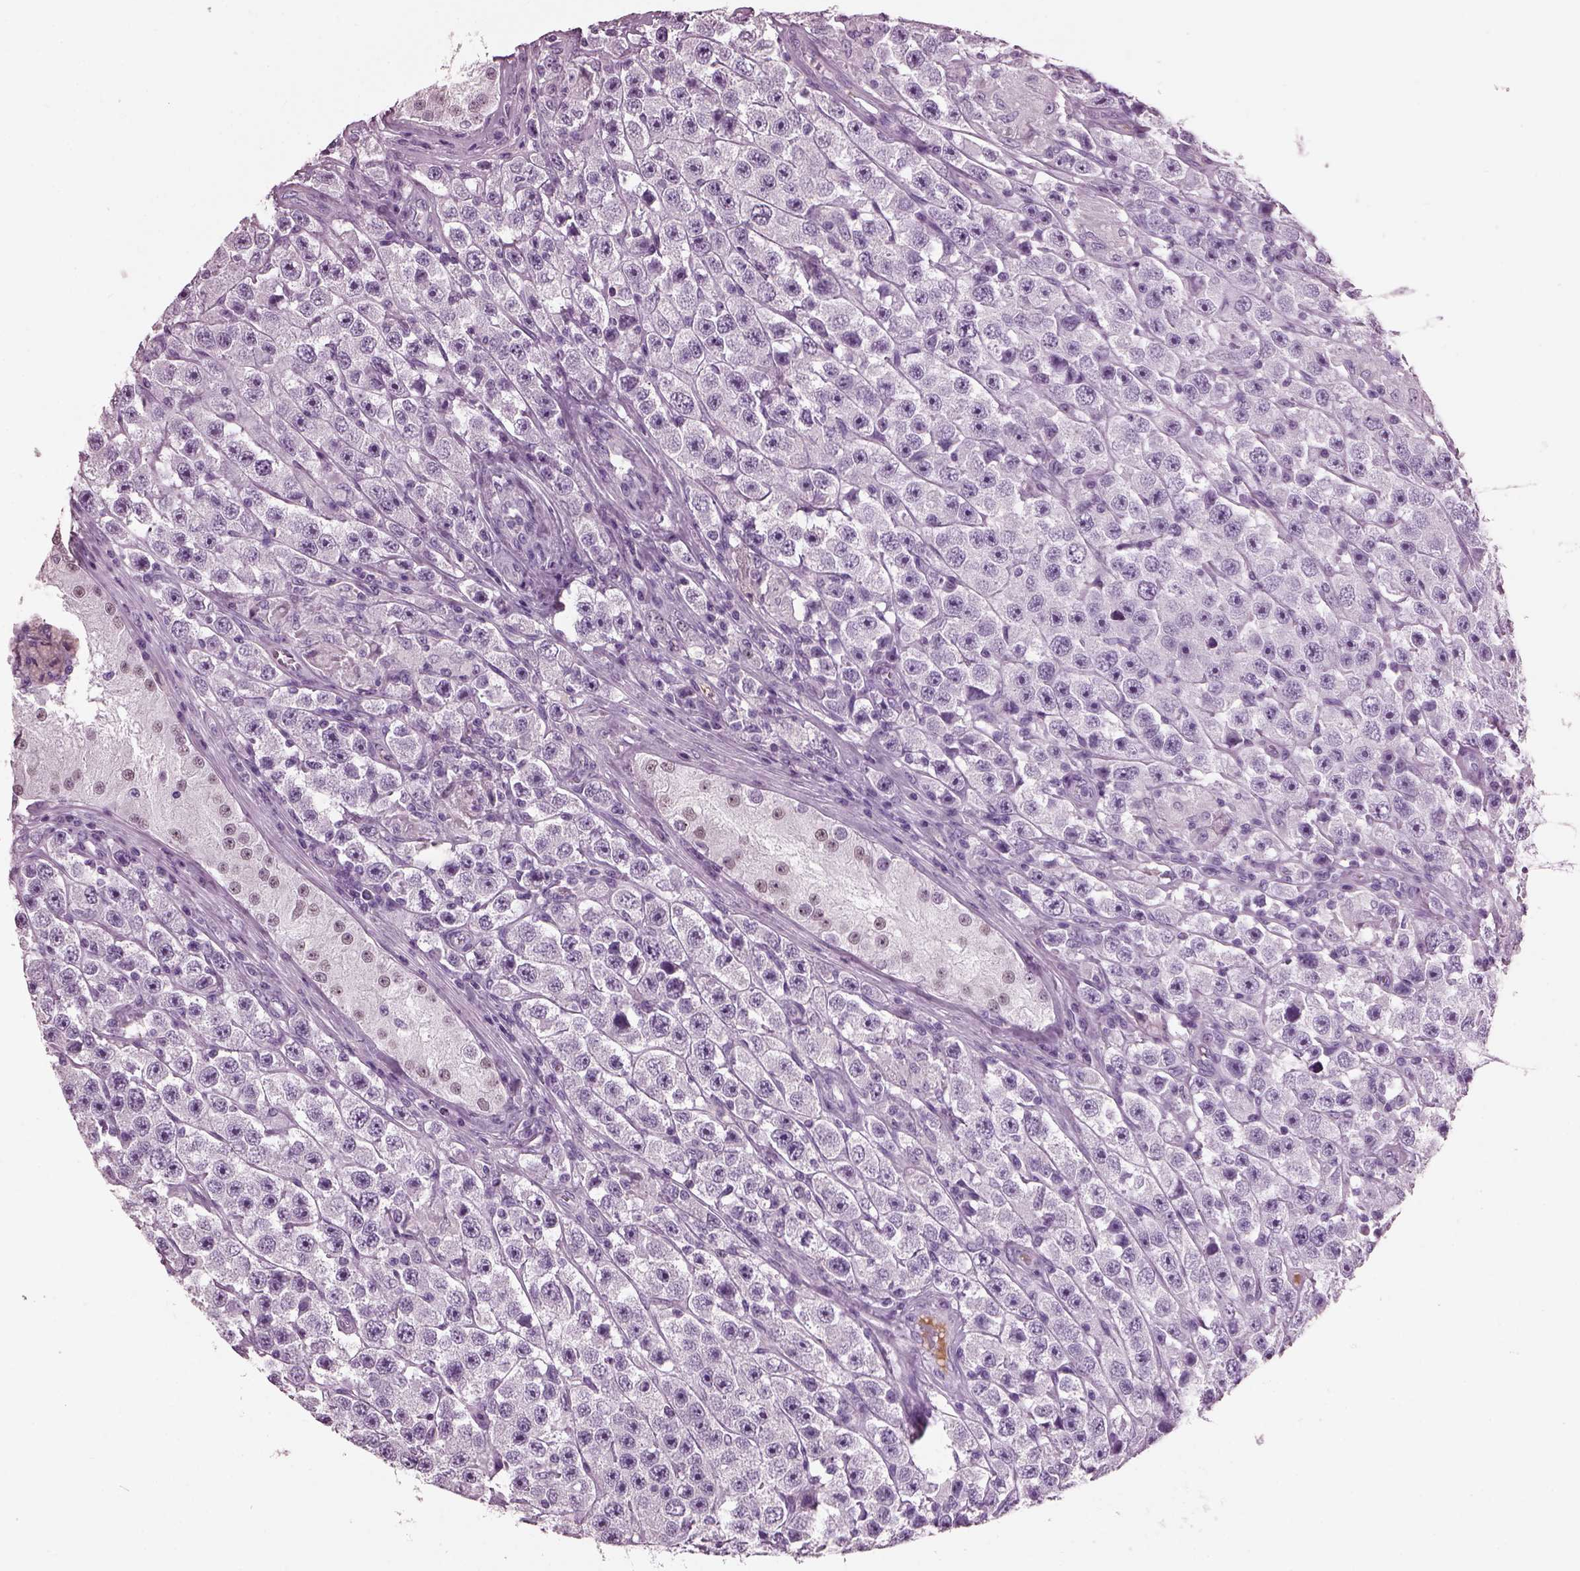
{"staining": {"intensity": "negative", "quantity": "none", "location": "none"}, "tissue": "testis cancer", "cell_type": "Tumor cells", "image_type": "cancer", "snomed": [{"axis": "morphology", "description": "Seminoma, NOS"}, {"axis": "topography", "description": "Testis"}], "caption": "Tumor cells show no significant expression in seminoma (testis).", "gene": "KRTAP3-2", "patient": {"sex": "male", "age": 45}}